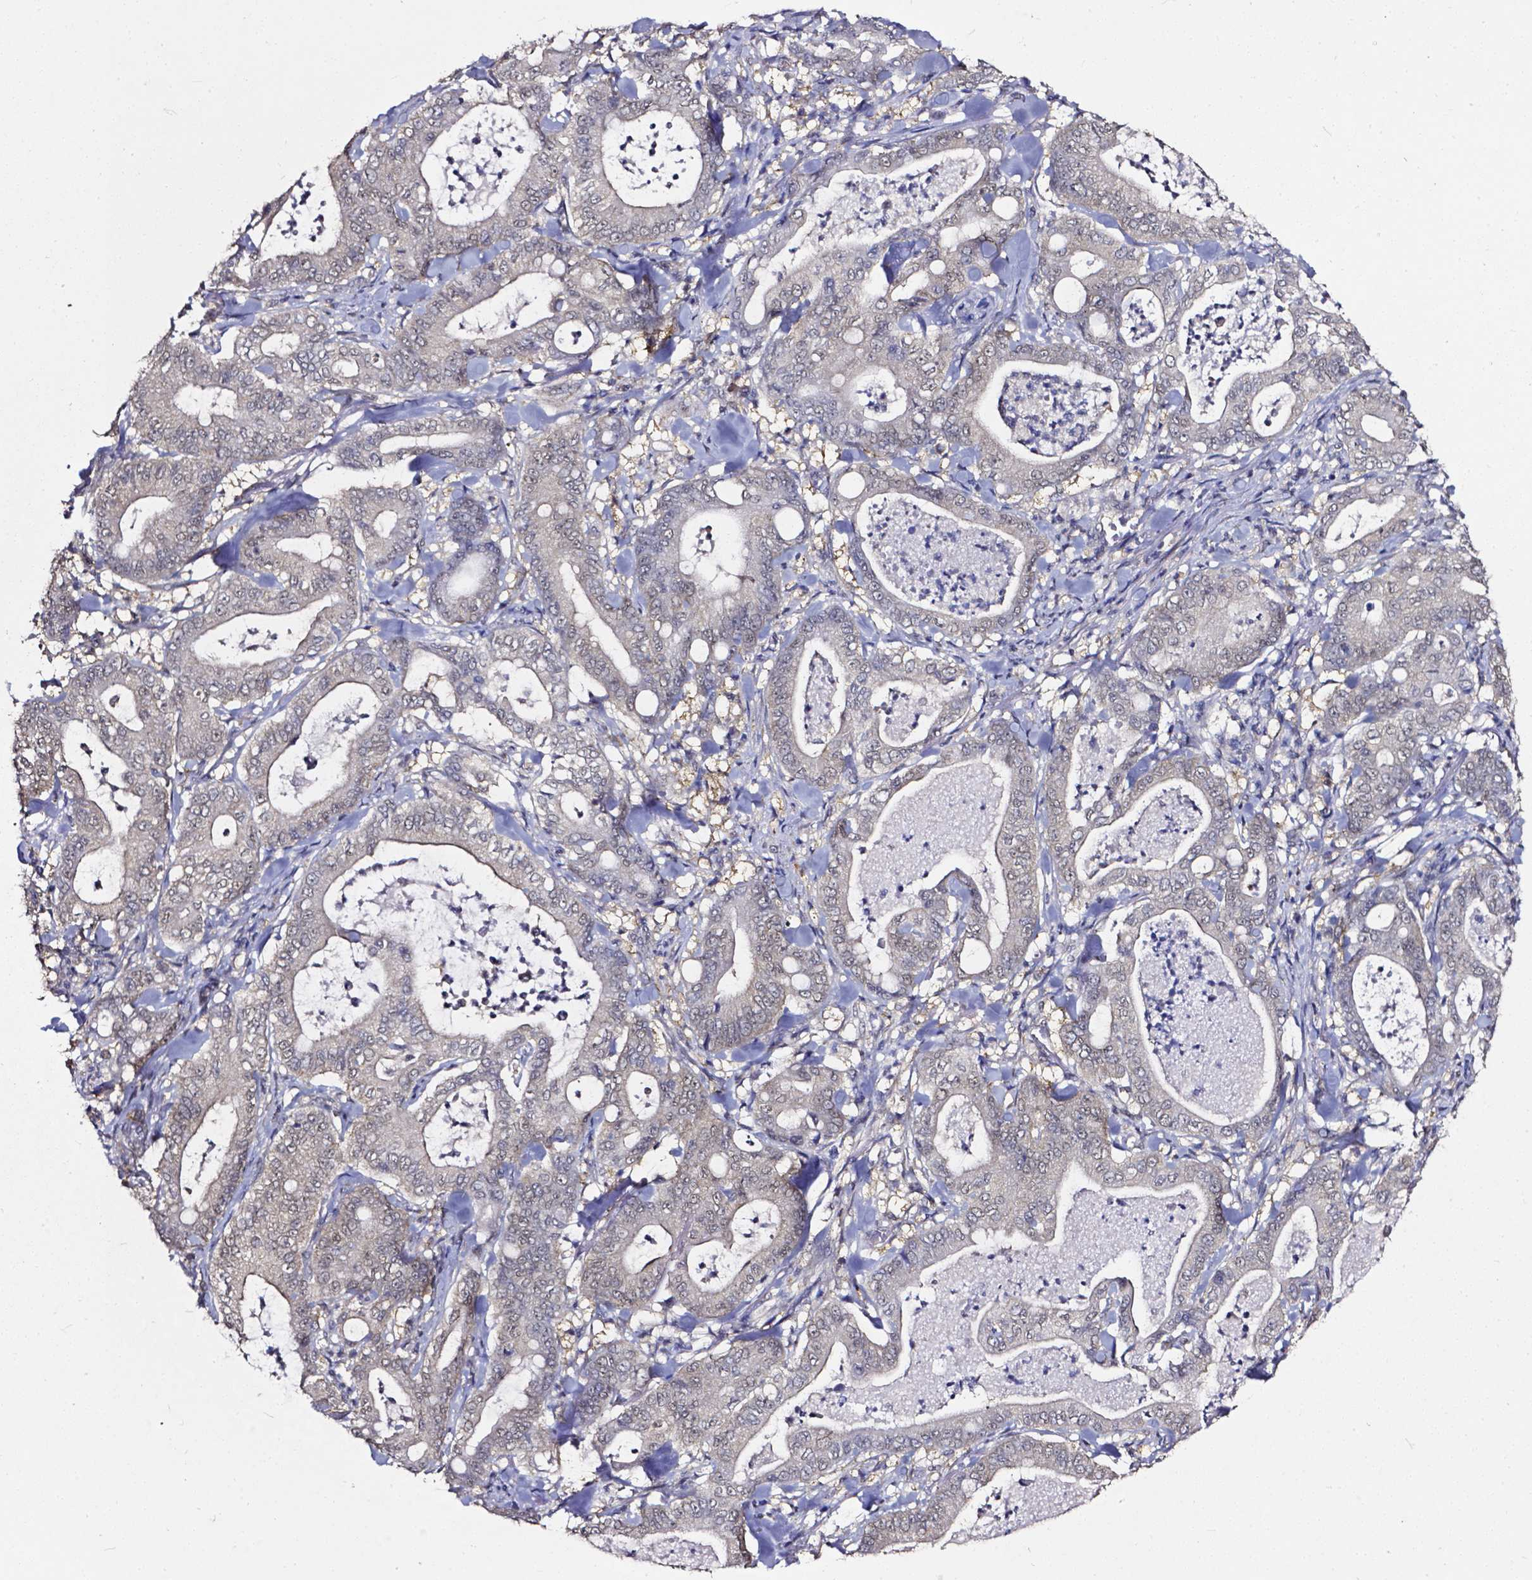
{"staining": {"intensity": "negative", "quantity": "none", "location": "none"}, "tissue": "pancreatic cancer", "cell_type": "Tumor cells", "image_type": "cancer", "snomed": [{"axis": "morphology", "description": "Adenocarcinoma, NOS"}, {"axis": "topography", "description": "Pancreas"}], "caption": "High magnification brightfield microscopy of adenocarcinoma (pancreatic) stained with DAB (3,3'-diaminobenzidine) (brown) and counterstained with hematoxylin (blue): tumor cells show no significant positivity.", "gene": "OTUB1", "patient": {"sex": "male", "age": 71}}